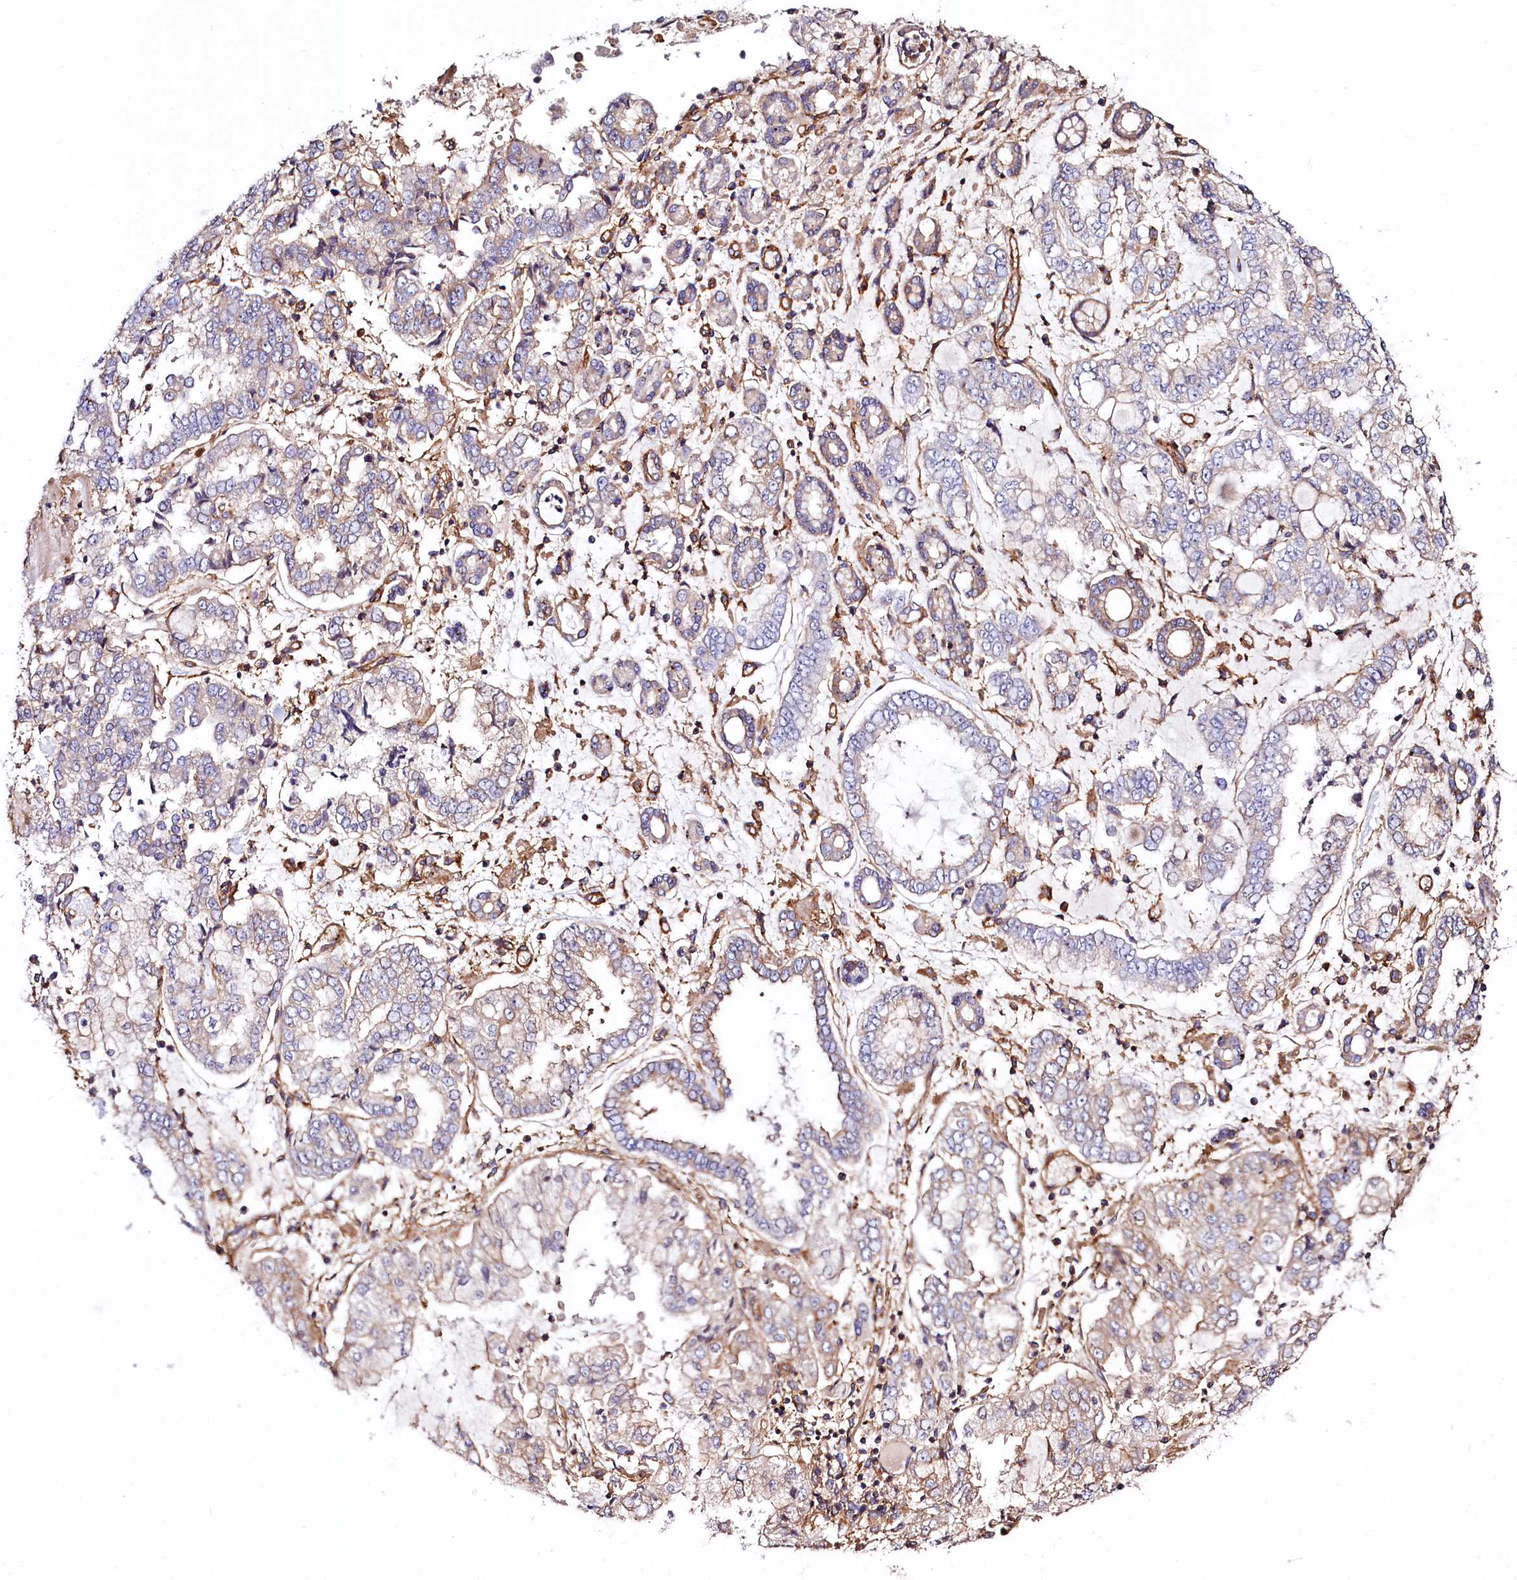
{"staining": {"intensity": "weak", "quantity": "<25%", "location": "cytoplasmic/membranous"}, "tissue": "stomach cancer", "cell_type": "Tumor cells", "image_type": "cancer", "snomed": [{"axis": "morphology", "description": "Adenocarcinoma, NOS"}, {"axis": "topography", "description": "Stomach"}], "caption": "Immunohistochemical staining of human stomach cancer (adenocarcinoma) shows no significant expression in tumor cells.", "gene": "ANO6", "patient": {"sex": "male", "age": 76}}